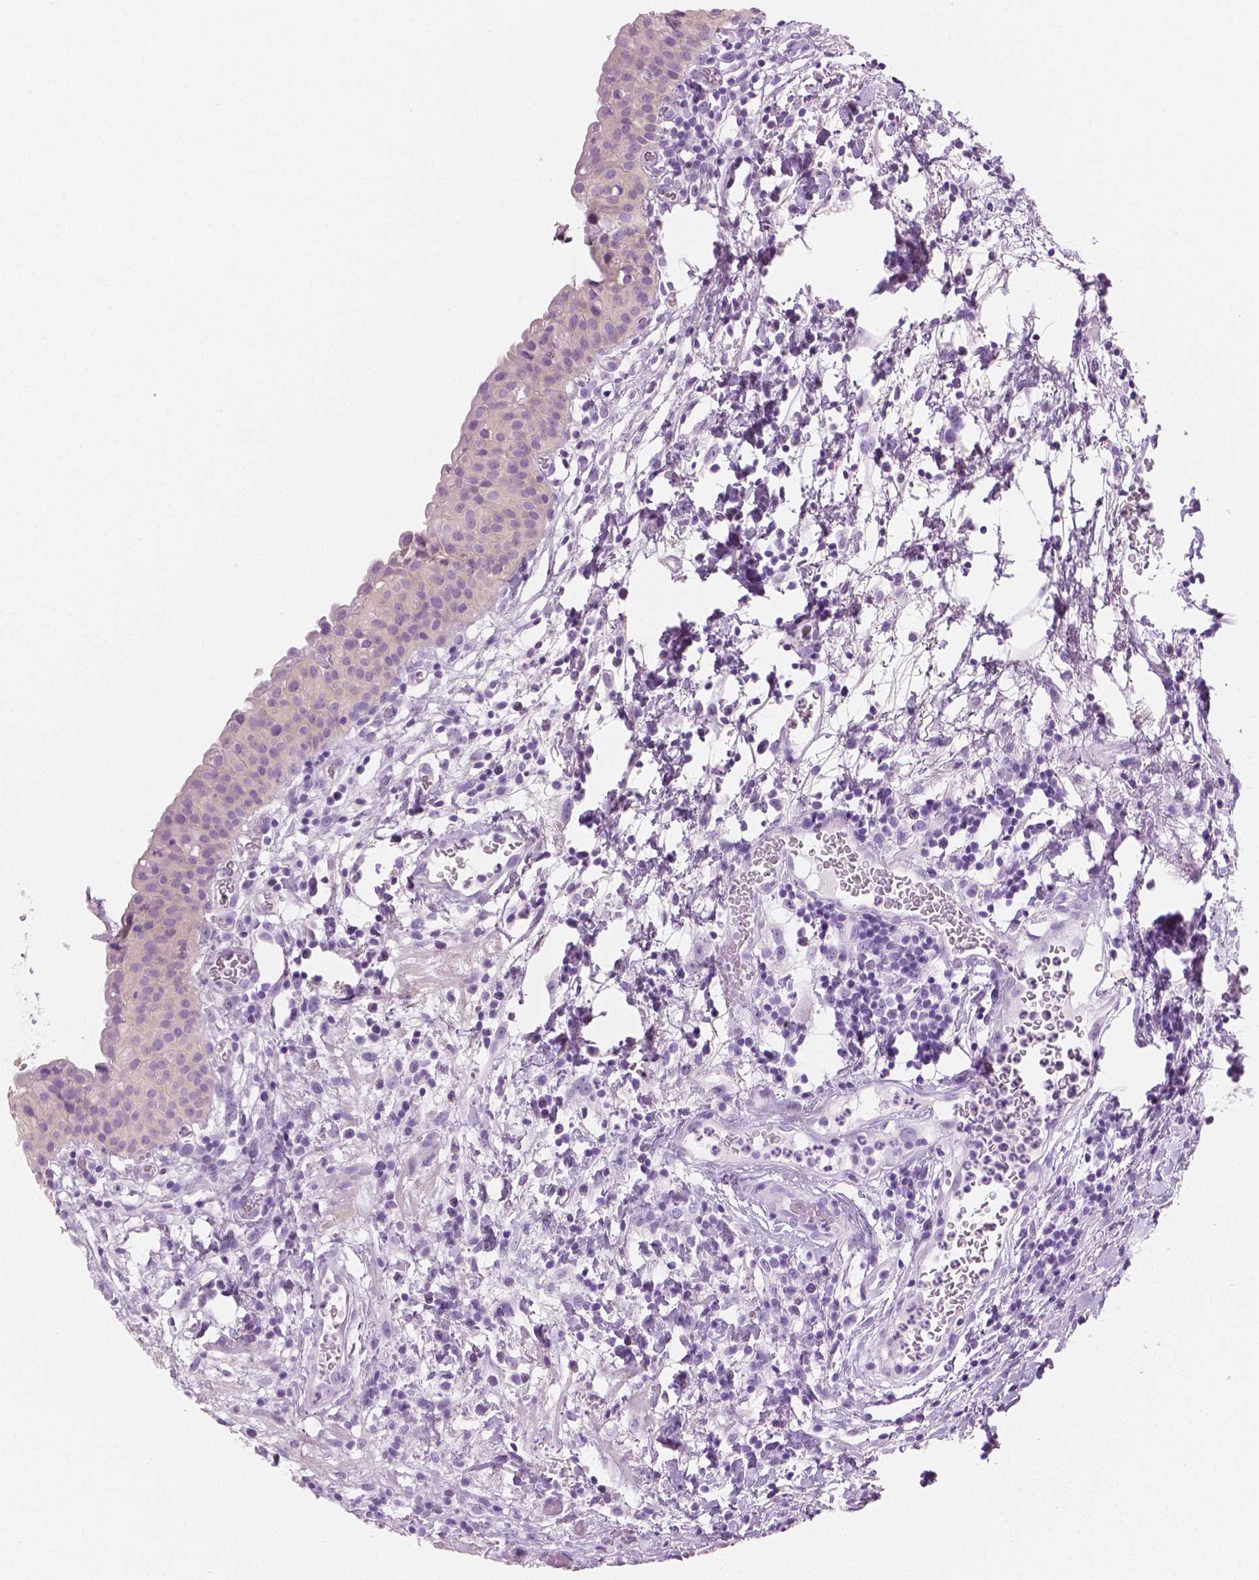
{"staining": {"intensity": "negative", "quantity": "none", "location": "none"}, "tissue": "urinary bladder", "cell_type": "Urothelial cells", "image_type": "normal", "snomed": [{"axis": "morphology", "description": "Normal tissue, NOS"}, {"axis": "morphology", "description": "Inflammation, NOS"}, {"axis": "topography", "description": "Urinary bladder"}], "caption": "Protein analysis of benign urinary bladder reveals no significant positivity in urothelial cells. Nuclei are stained in blue.", "gene": "PLIN4", "patient": {"sex": "male", "age": 57}}